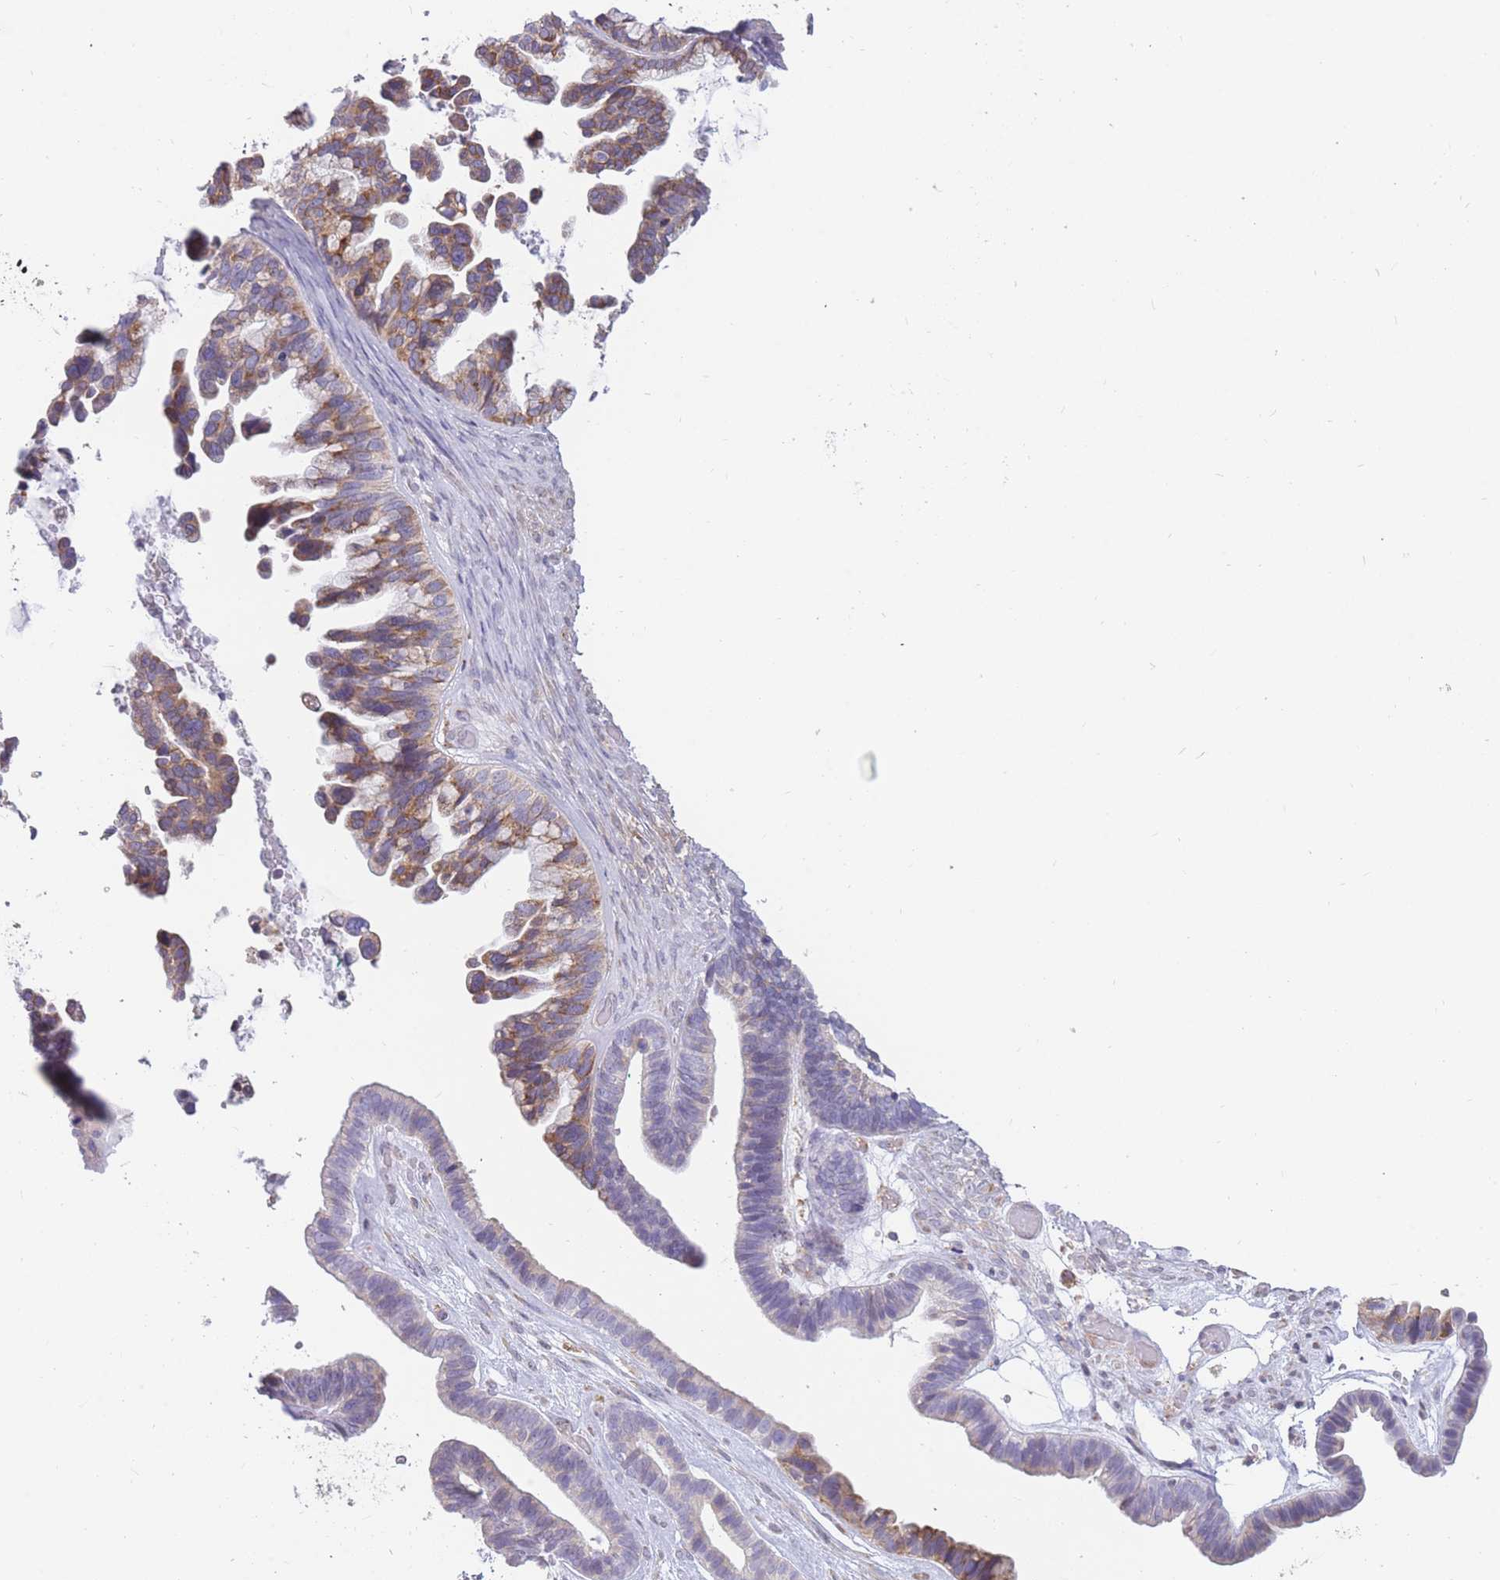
{"staining": {"intensity": "moderate", "quantity": "25%-75%", "location": "cytoplasmic/membranous"}, "tissue": "ovarian cancer", "cell_type": "Tumor cells", "image_type": "cancer", "snomed": [{"axis": "morphology", "description": "Cystadenocarcinoma, serous, NOS"}, {"axis": "topography", "description": "Ovary"}], "caption": "Serous cystadenocarcinoma (ovarian) stained with a brown dye reveals moderate cytoplasmic/membranous positive expression in approximately 25%-75% of tumor cells.", "gene": "TRAPPC5", "patient": {"sex": "female", "age": 56}}